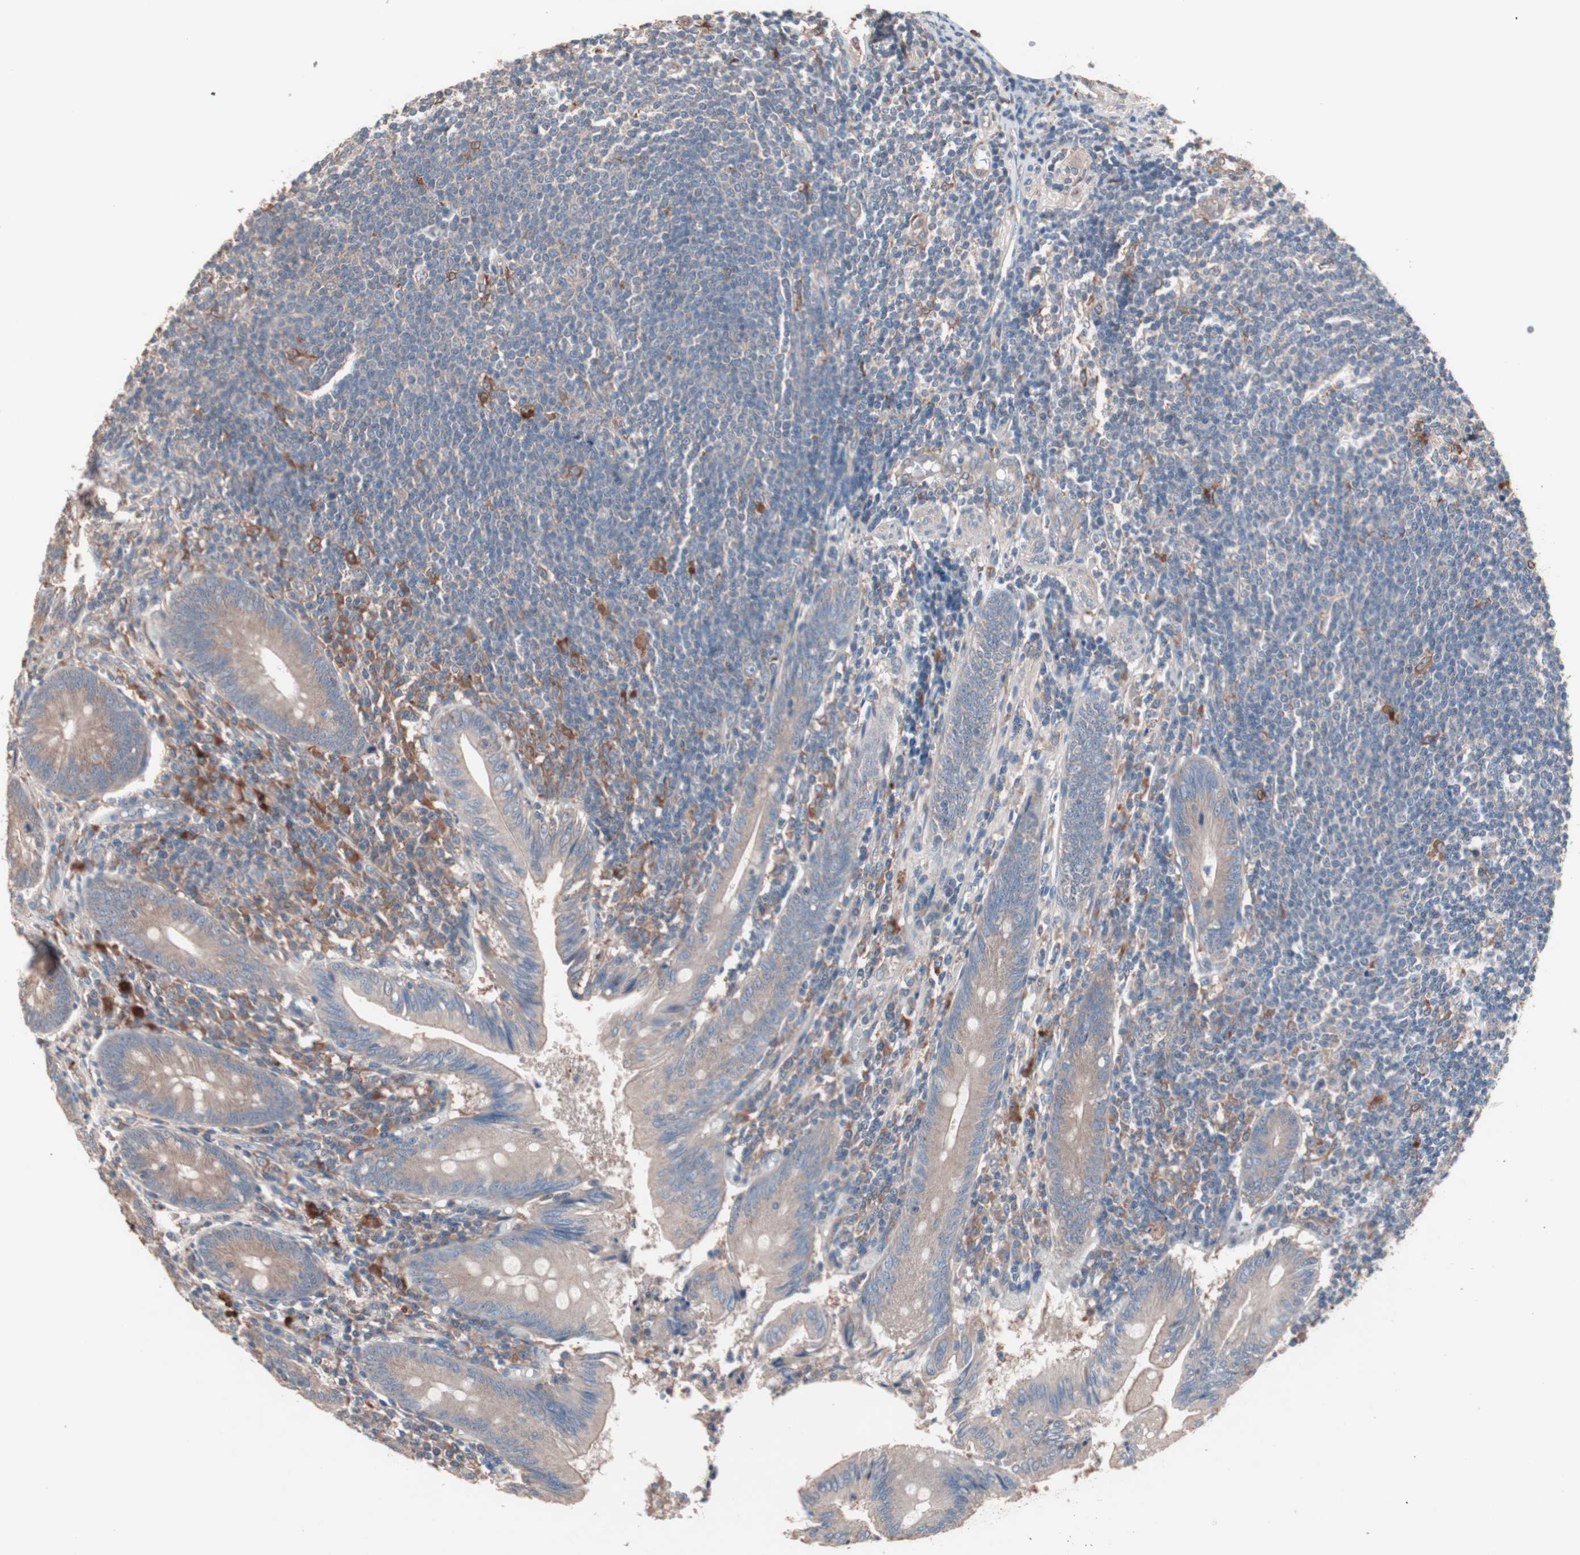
{"staining": {"intensity": "weak", "quantity": ">75%", "location": "cytoplasmic/membranous"}, "tissue": "appendix", "cell_type": "Glandular cells", "image_type": "normal", "snomed": [{"axis": "morphology", "description": "Normal tissue, NOS"}, {"axis": "morphology", "description": "Inflammation, NOS"}, {"axis": "topography", "description": "Appendix"}], "caption": "Immunohistochemical staining of benign human appendix reveals weak cytoplasmic/membranous protein positivity in about >75% of glandular cells.", "gene": "ATG7", "patient": {"sex": "male", "age": 46}}